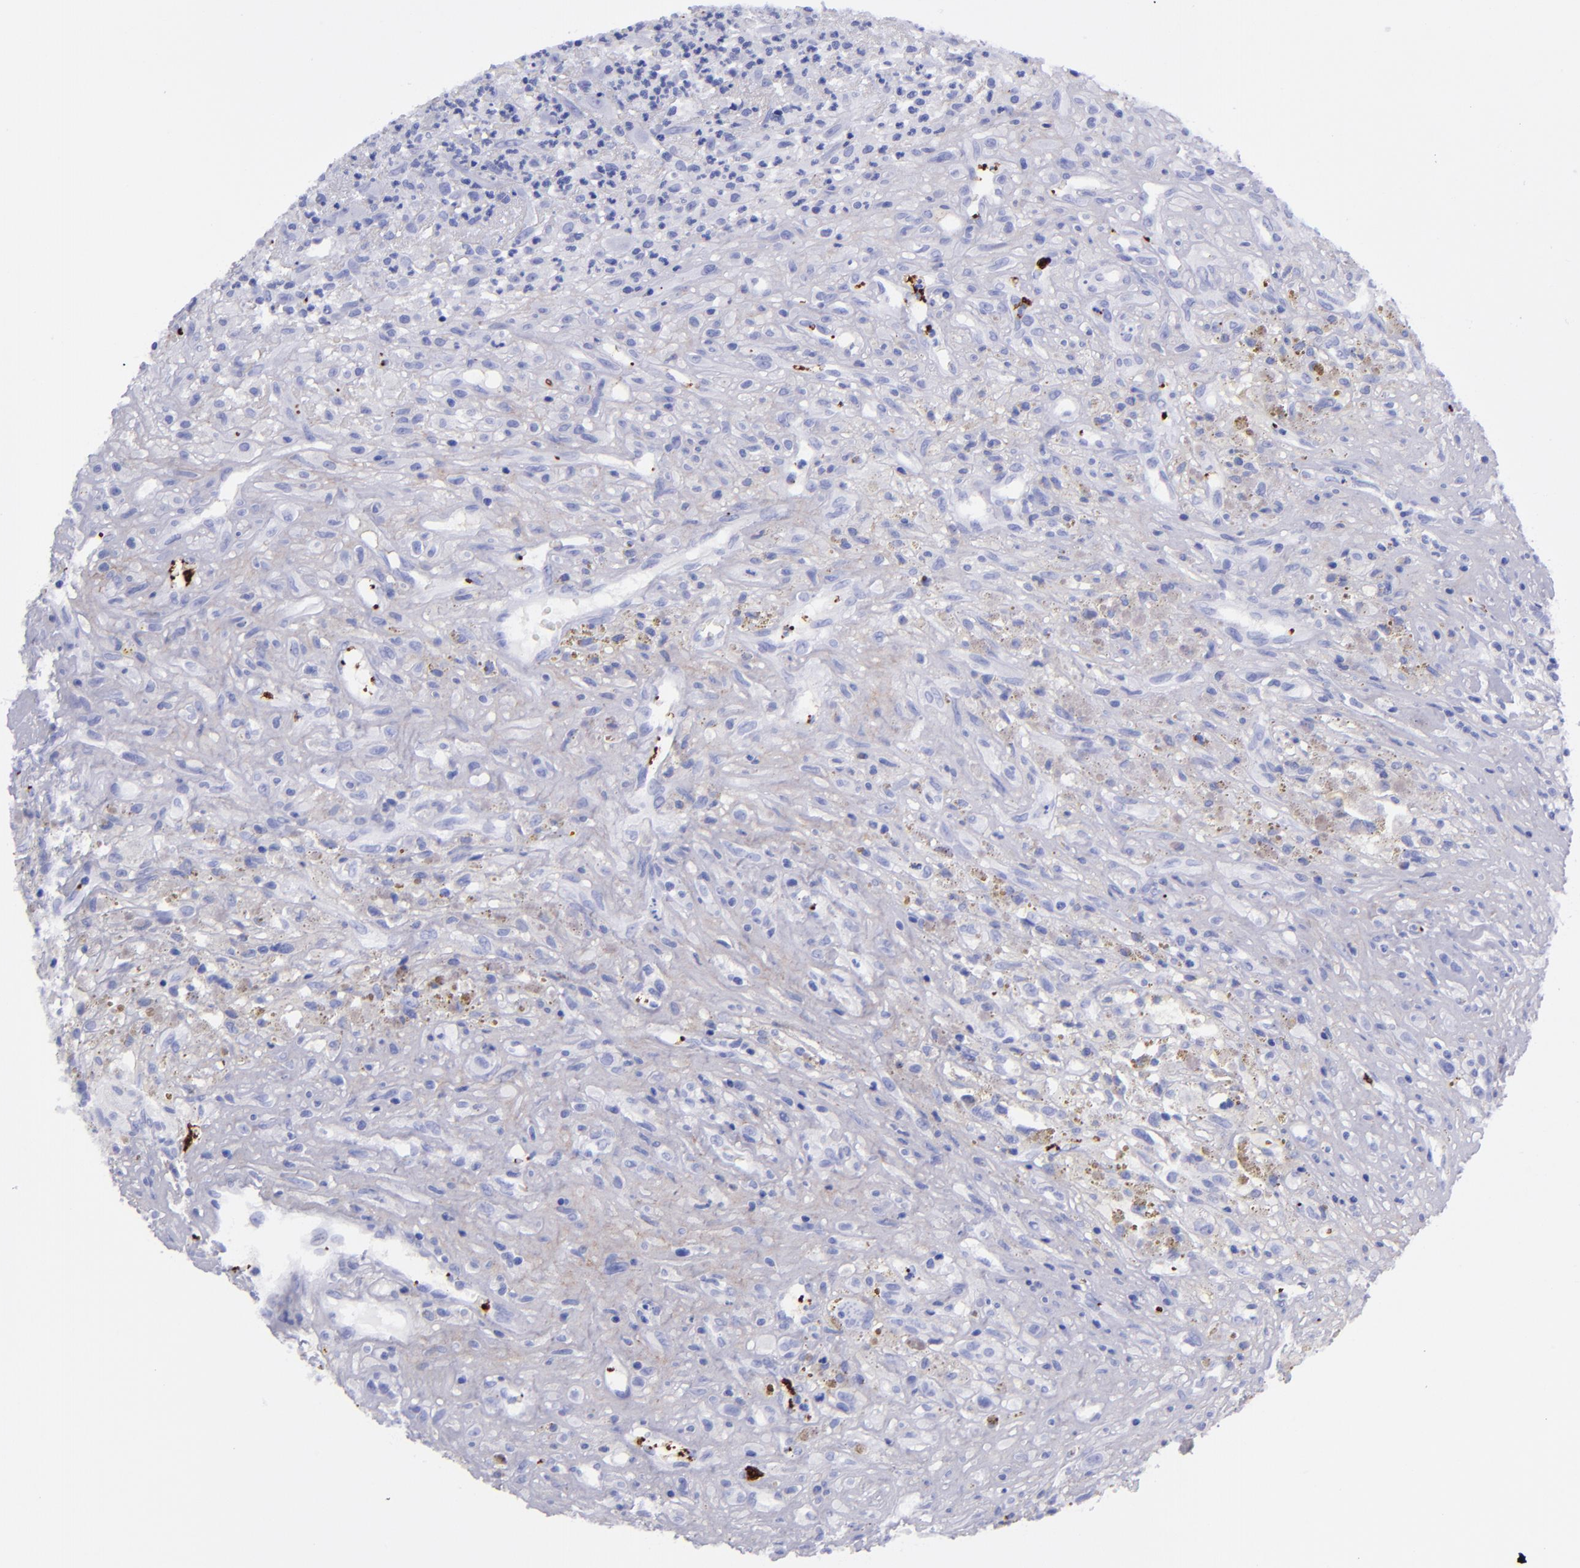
{"staining": {"intensity": "negative", "quantity": "none", "location": "none"}, "tissue": "glioma", "cell_type": "Tumor cells", "image_type": "cancer", "snomed": [{"axis": "morphology", "description": "Glioma, malignant, High grade"}, {"axis": "topography", "description": "Brain"}], "caption": "The IHC micrograph has no significant expression in tumor cells of glioma tissue.", "gene": "EFCAB13", "patient": {"sex": "male", "age": 66}}